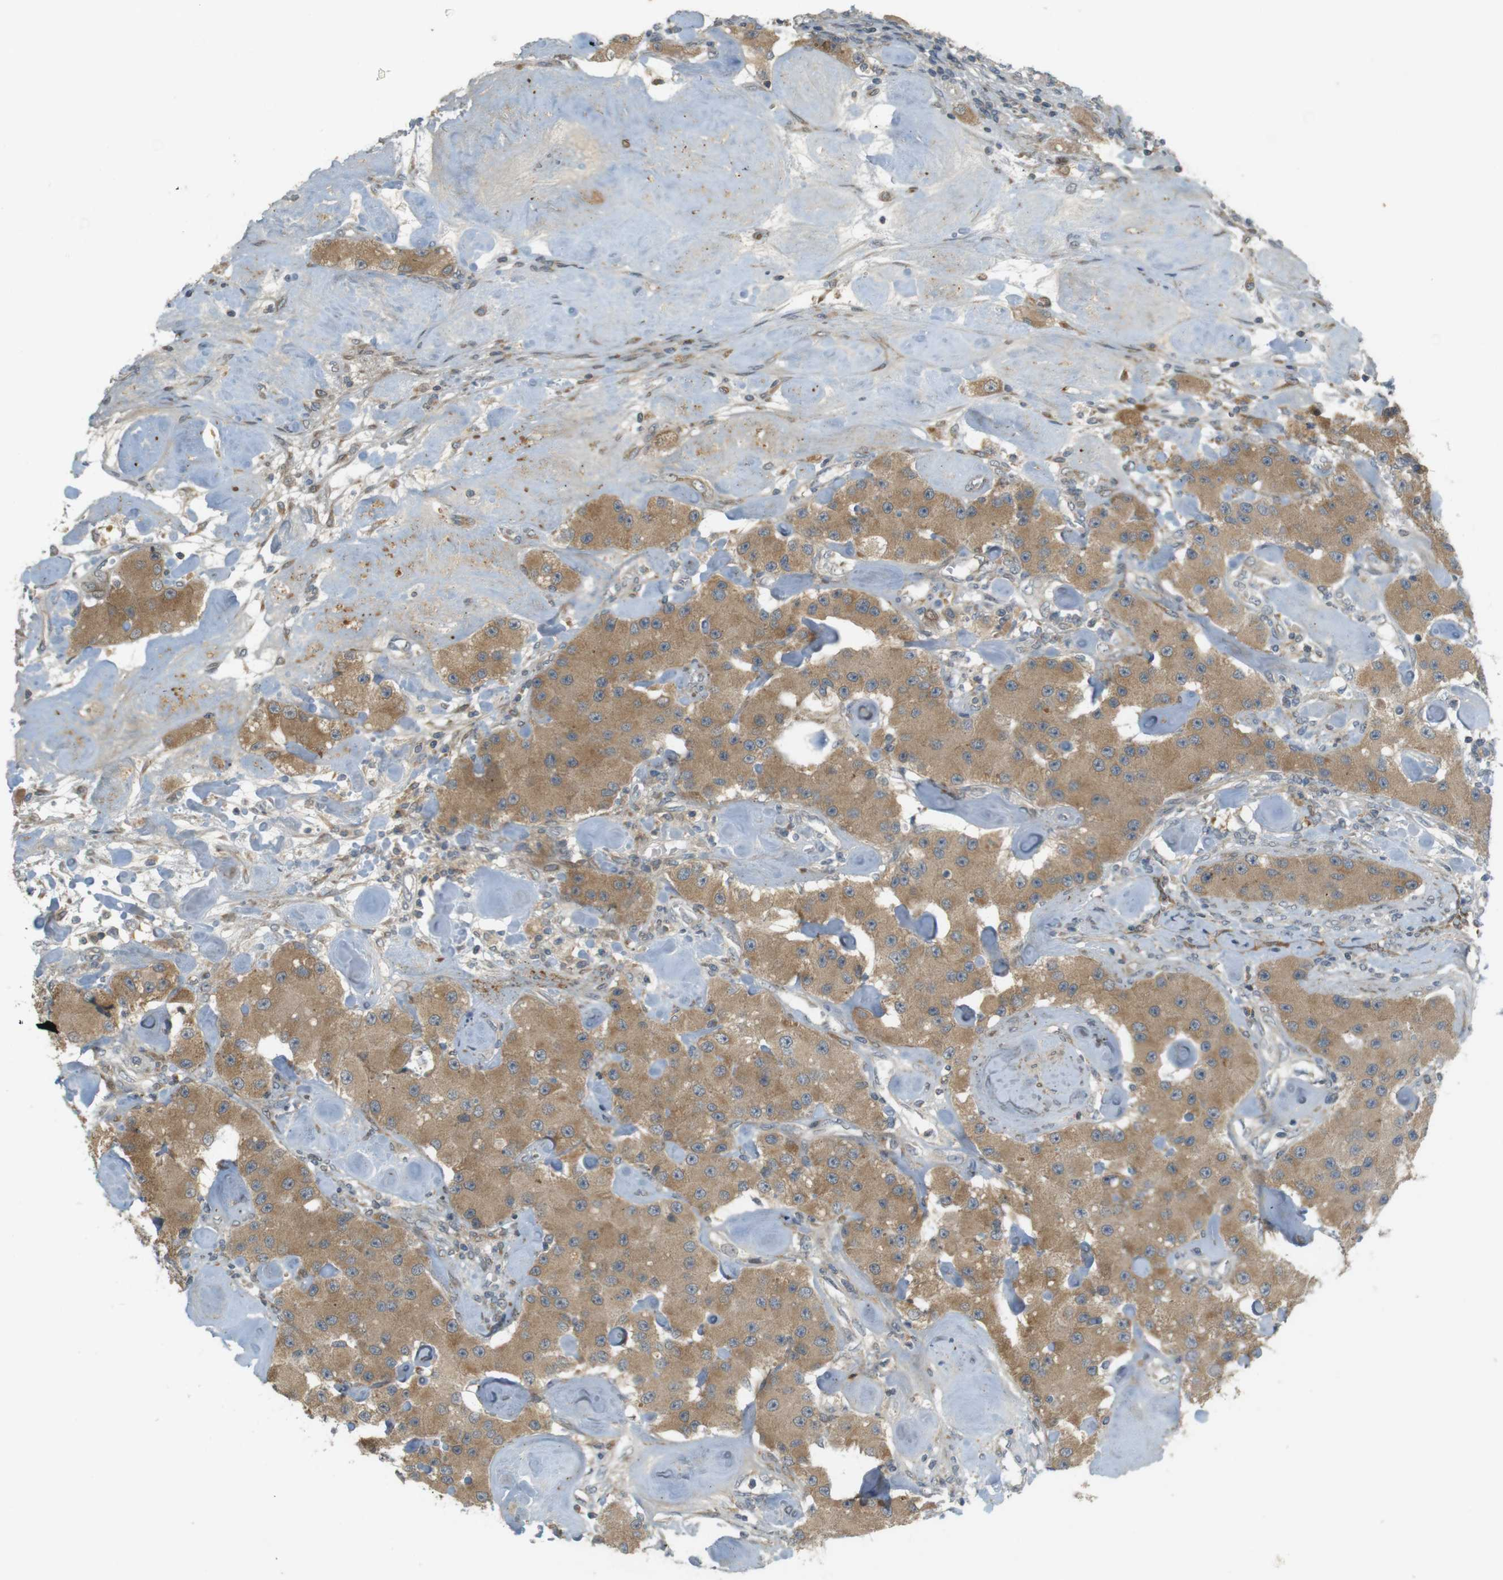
{"staining": {"intensity": "moderate", "quantity": ">75%", "location": "cytoplasmic/membranous"}, "tissue": "carcinoid", "cell_type": "Tumor cells", "image_type": "cancer", "snomed": [{"axis": "morphology", "description": "Carcinoid, malignant, NOS"}, {"axis": "topography", "description": "Pancreas"}], "caption": "Brown immunohistochemical staining in carcinoid reveals moderate cytoplasmic/membranous staining in approximately >75% of tumor cells. (DAB (3,3'-diaminobenzidine) IHC with brightfield microscopy, high magnification).", "gene": "CLRN3", "patient": {"sex": "male", "age": 41}}